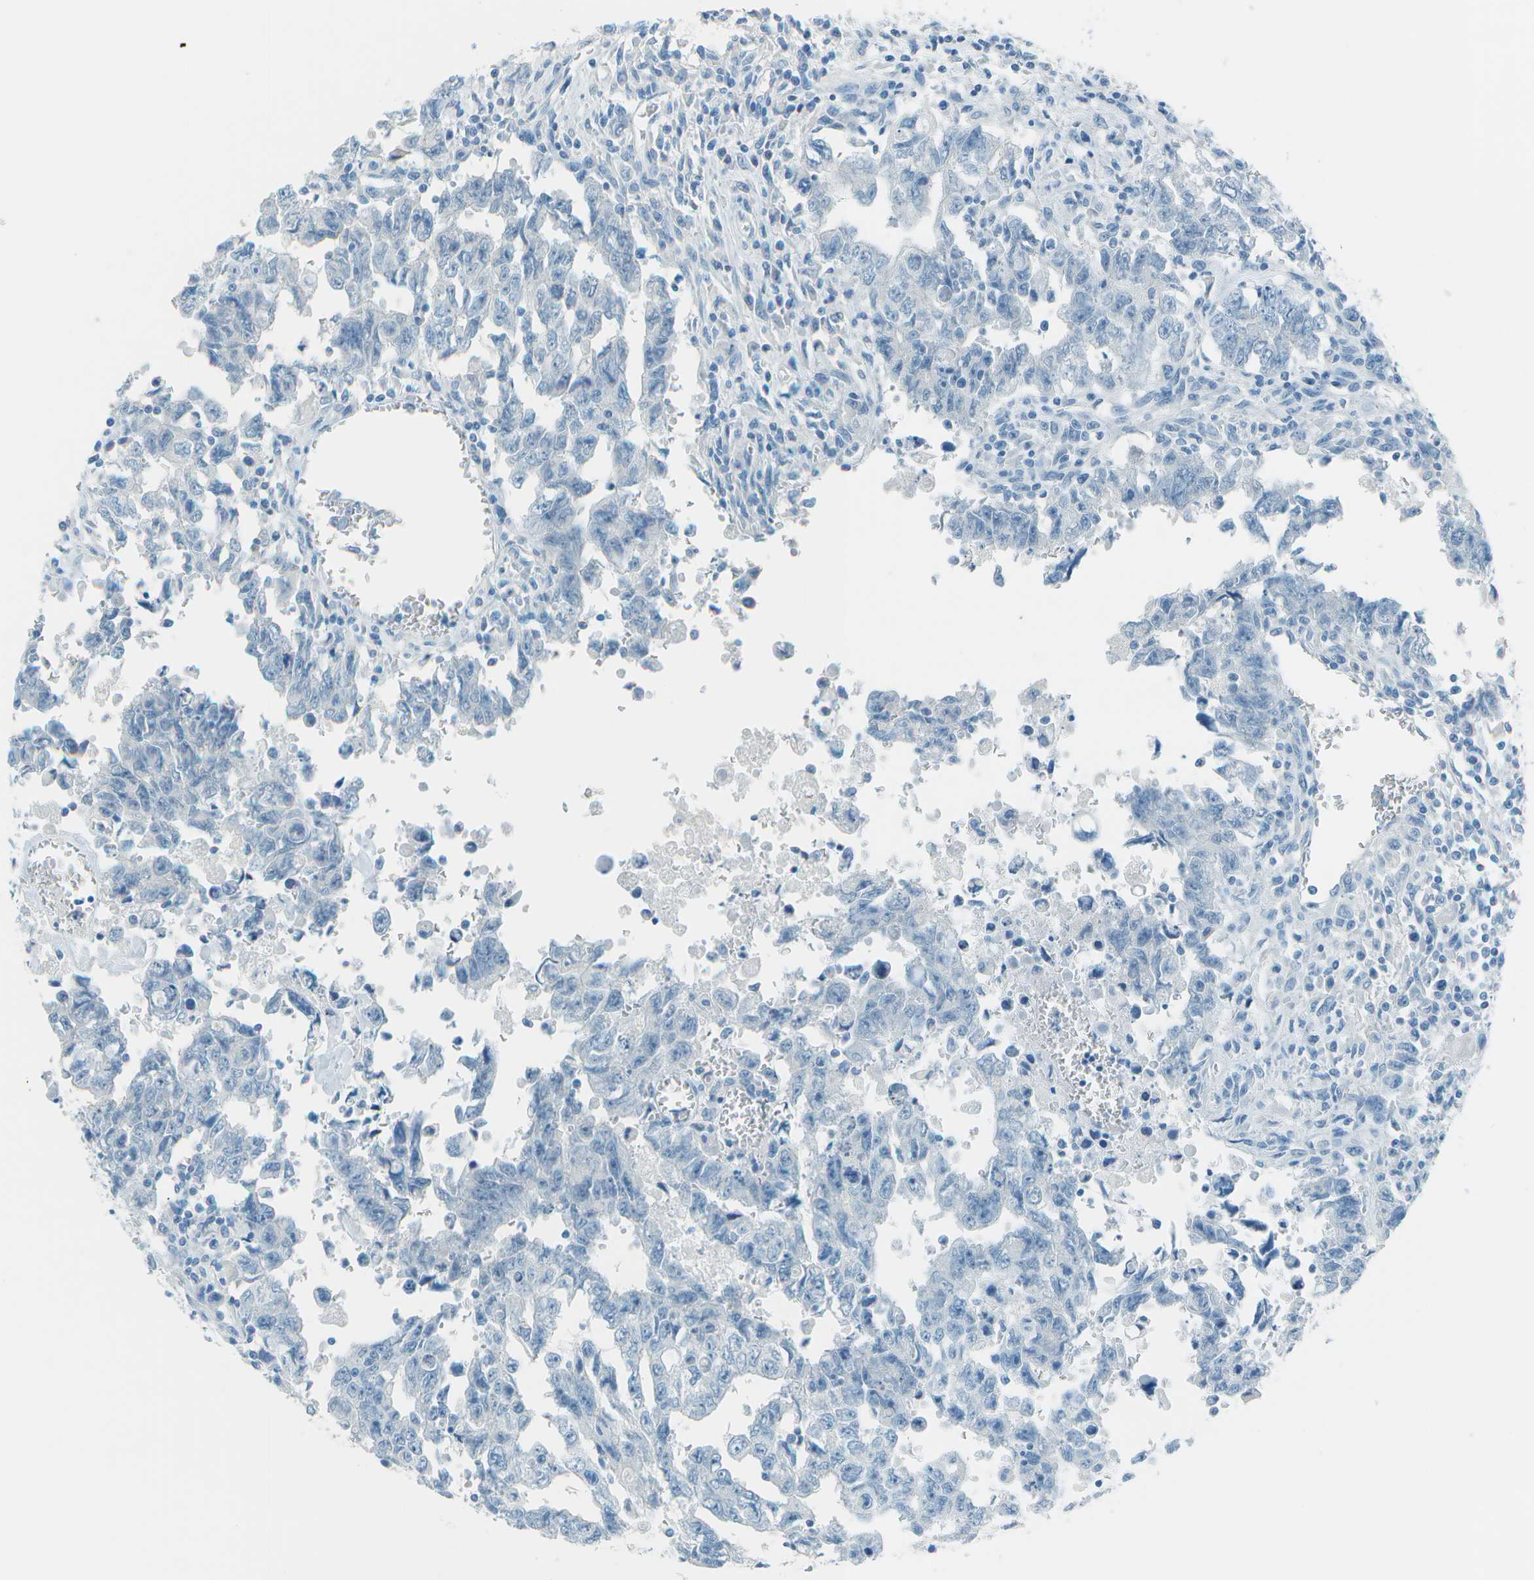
{"staining": {"intensity": "negative", "quantity": "none", "location": "none"}, "tissue": "testis cancer", "cell_type": "Tumor cells", "image_type": "cancer", "snomed": [{"axis": "morphology", "description": "Carcinoma, Embryonal, NOS"}, {"axis": "topography", "description": "Testis"}], "caption": "Immunohistochemistry of testis cancer exhibits no positivity in tumor cells.", "gene": "FGF1", "patient": {"sex": "male", "age": 28}}